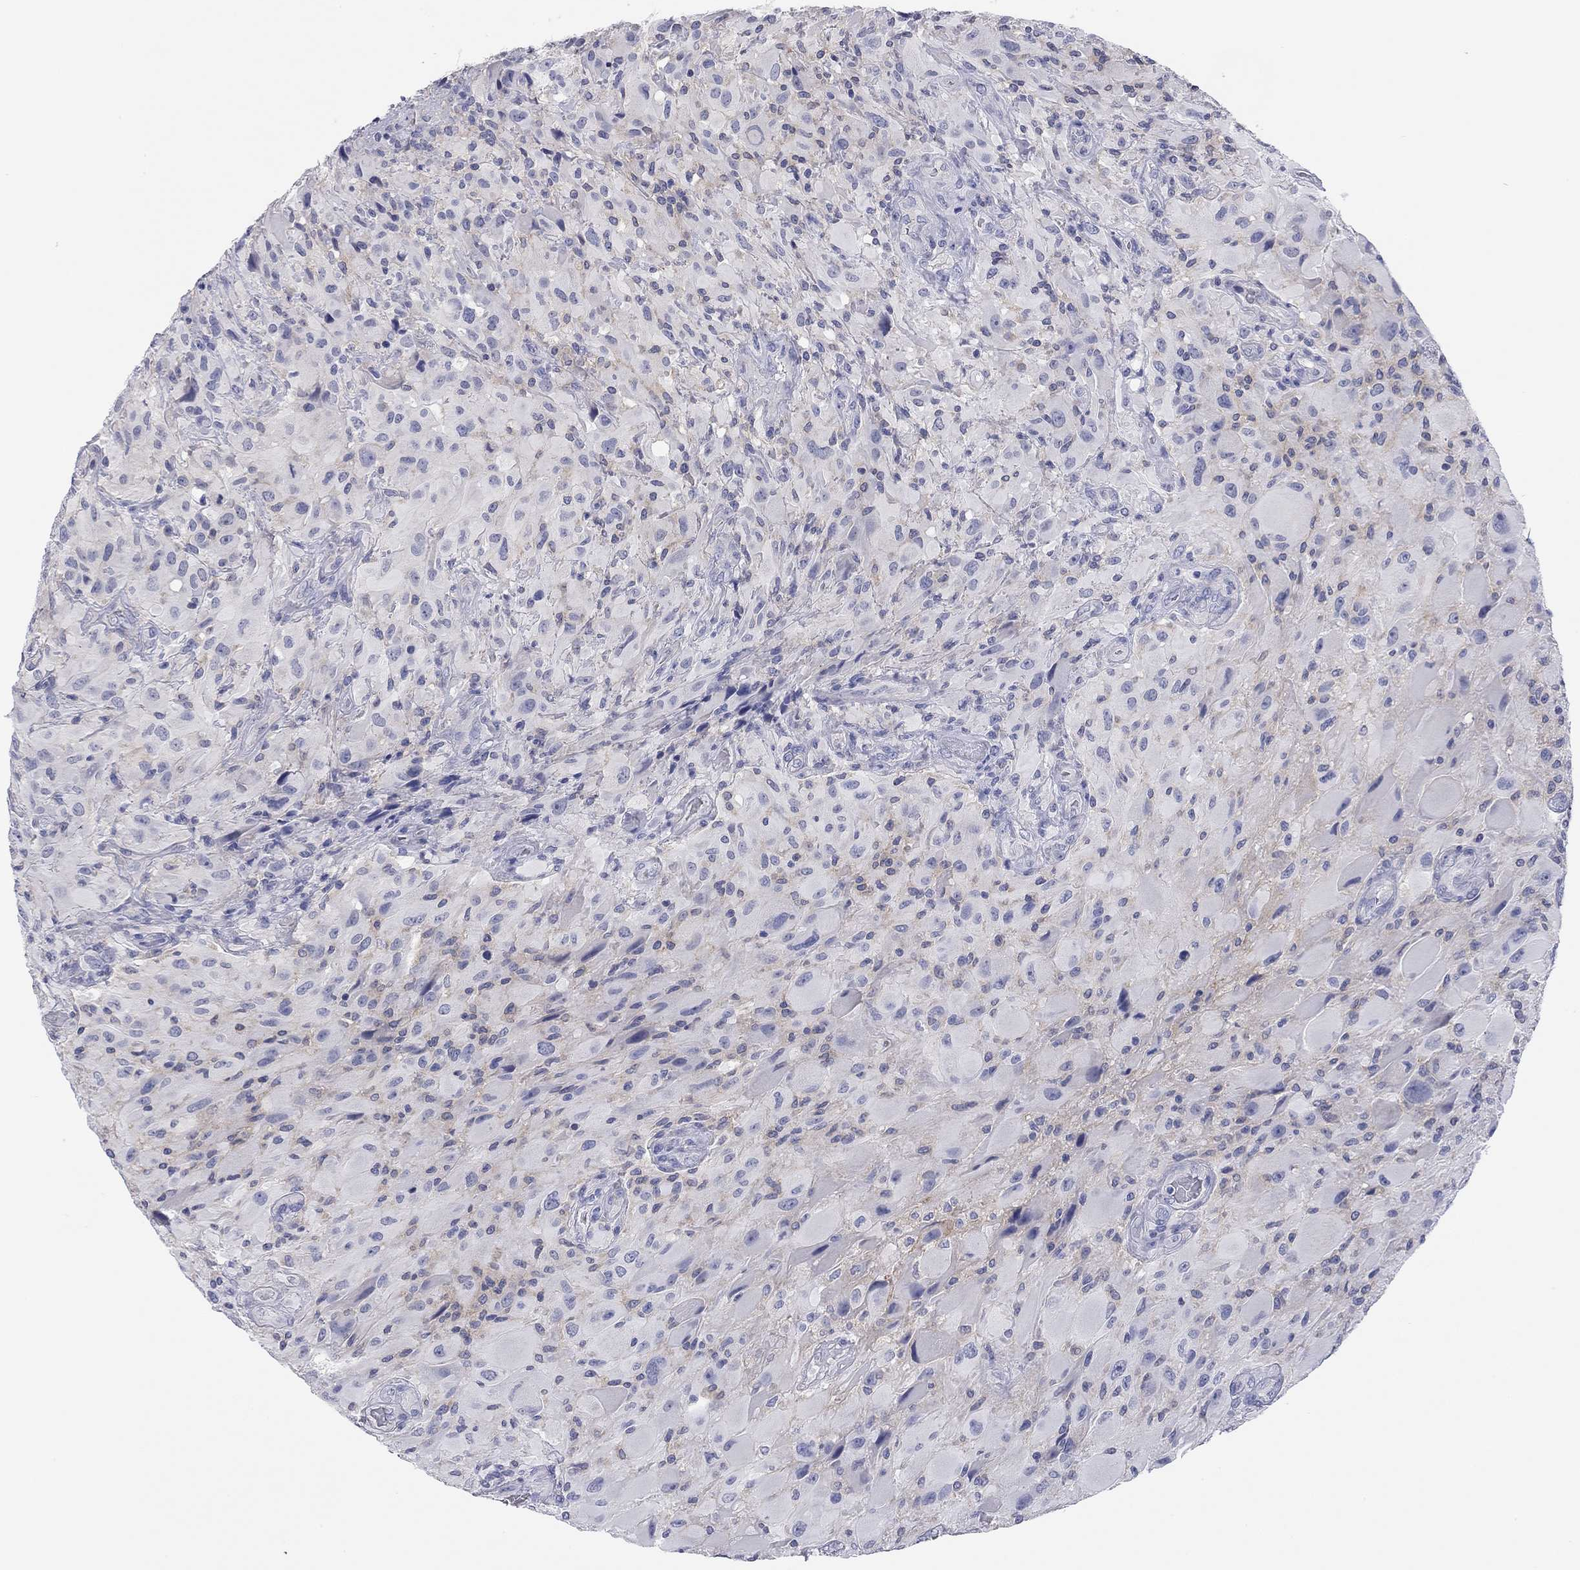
{"staining": {"intensity": "negative", "quantity": "none", "location": "none"}, "tissue": "glioma", "cell_type": "Tumor cells", "image_type": "cancer", "snomed": [{"axis": "morphology", "description": "Glioma, malignant, High grade"}, {"axis": "topography", "description": "Cerebral cortex"}], "caption": "Malignant glioma (high-grade) was stained to show a protein in brown. There is no significant expression in tumor cells. Brightfield microscopy of IHC stained with DAB (3,3'-diaminobenzidine) (brown) and hematoxylin (blue), captured at high magnification.", "gene": "TMEM221", "patient": {"sex": "male", "age": 35}}